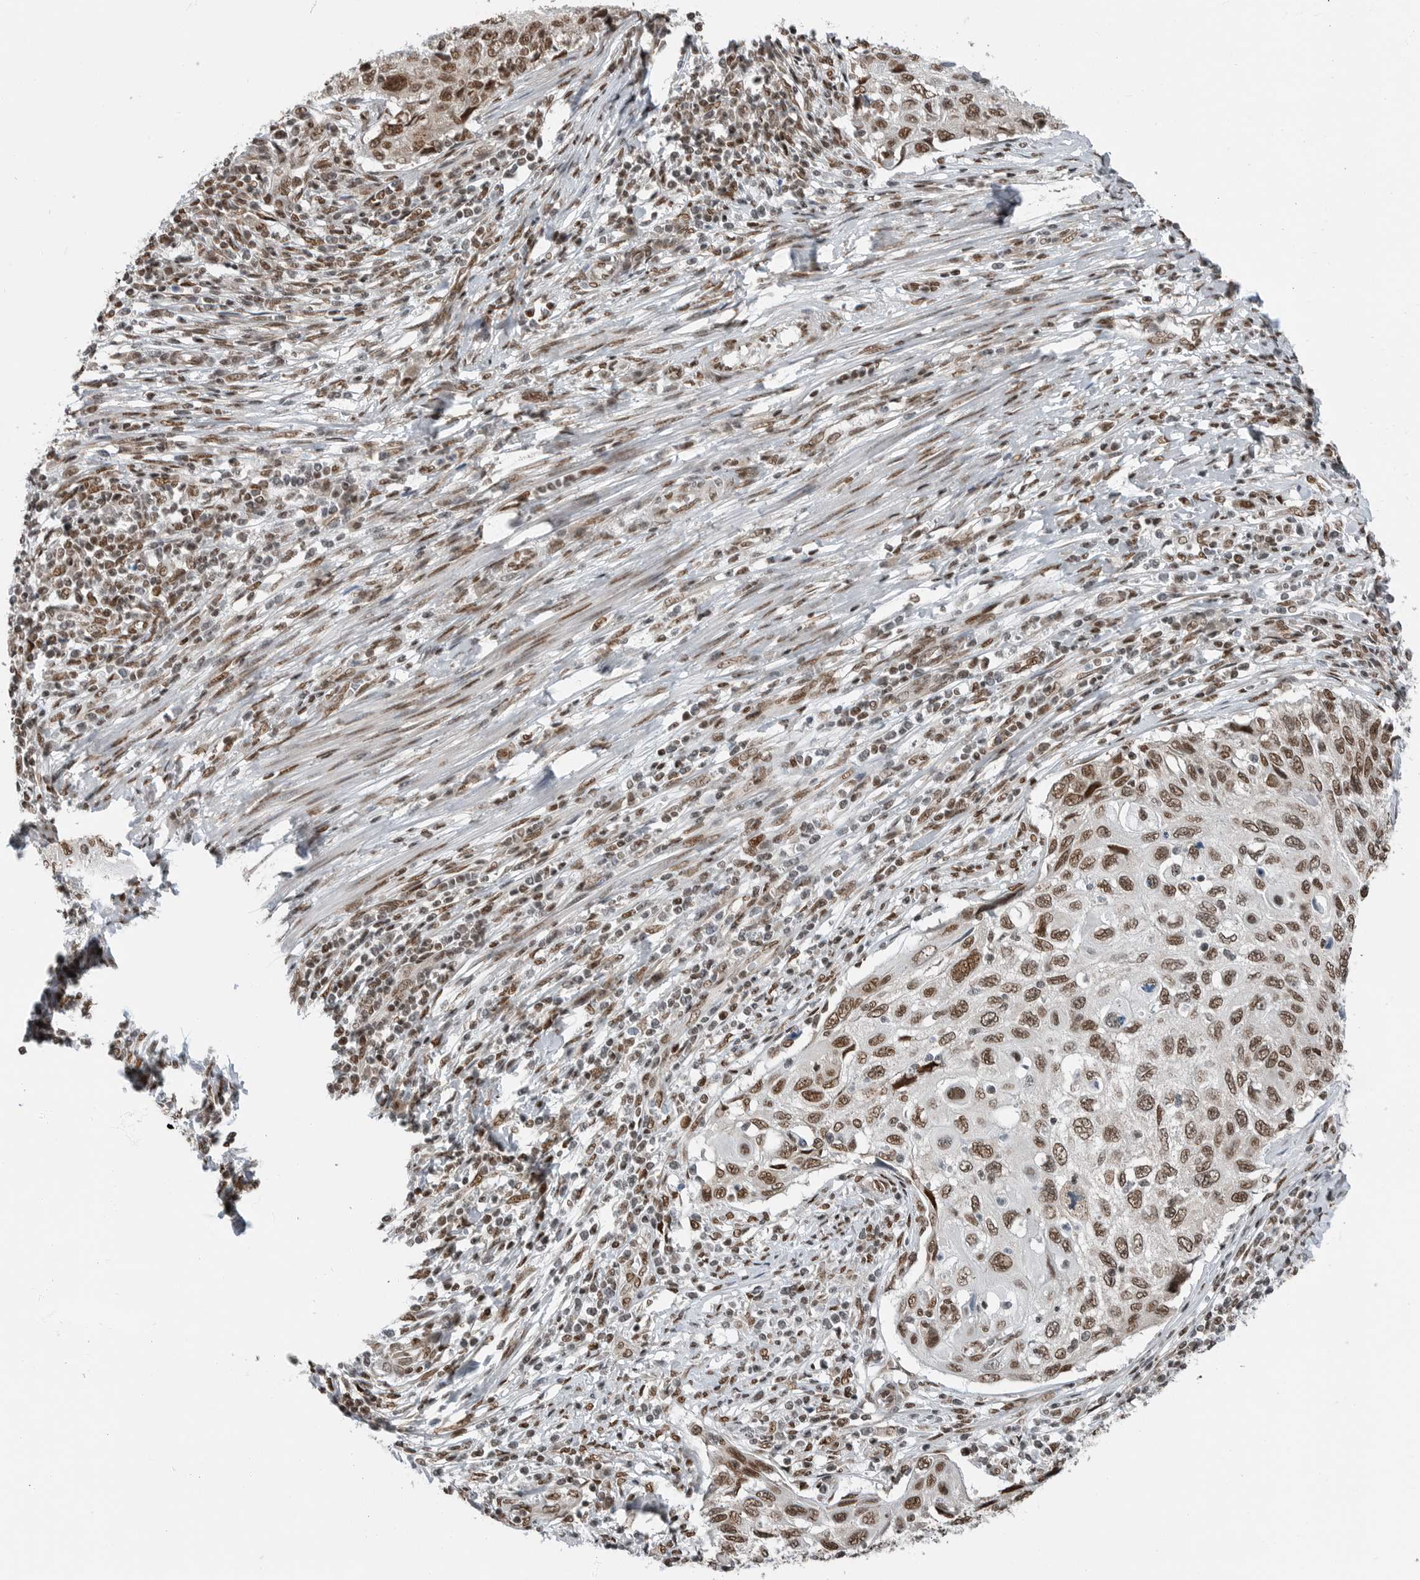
{"staining": {"intensity": "moderate", "quantity": ">75%", "location": "nuclear"}, "tissue": "cervical cancer", "cell_type": "Tumor cells", "image_type": "cancer", "snomed": [{"axis": "morphology", "description": "Squamous cell carcinoma, NOS"}, {"axis": "topography", "description": "Cervix"}], "caption": "Tumor cells exhibit medium levels of moderate nuclear expression in approximately >75% of cells in human cervical cancer (squamous cell carcinoma).", "gene": "BLZF1", "patient": {"sex": "female", "age": 70}}